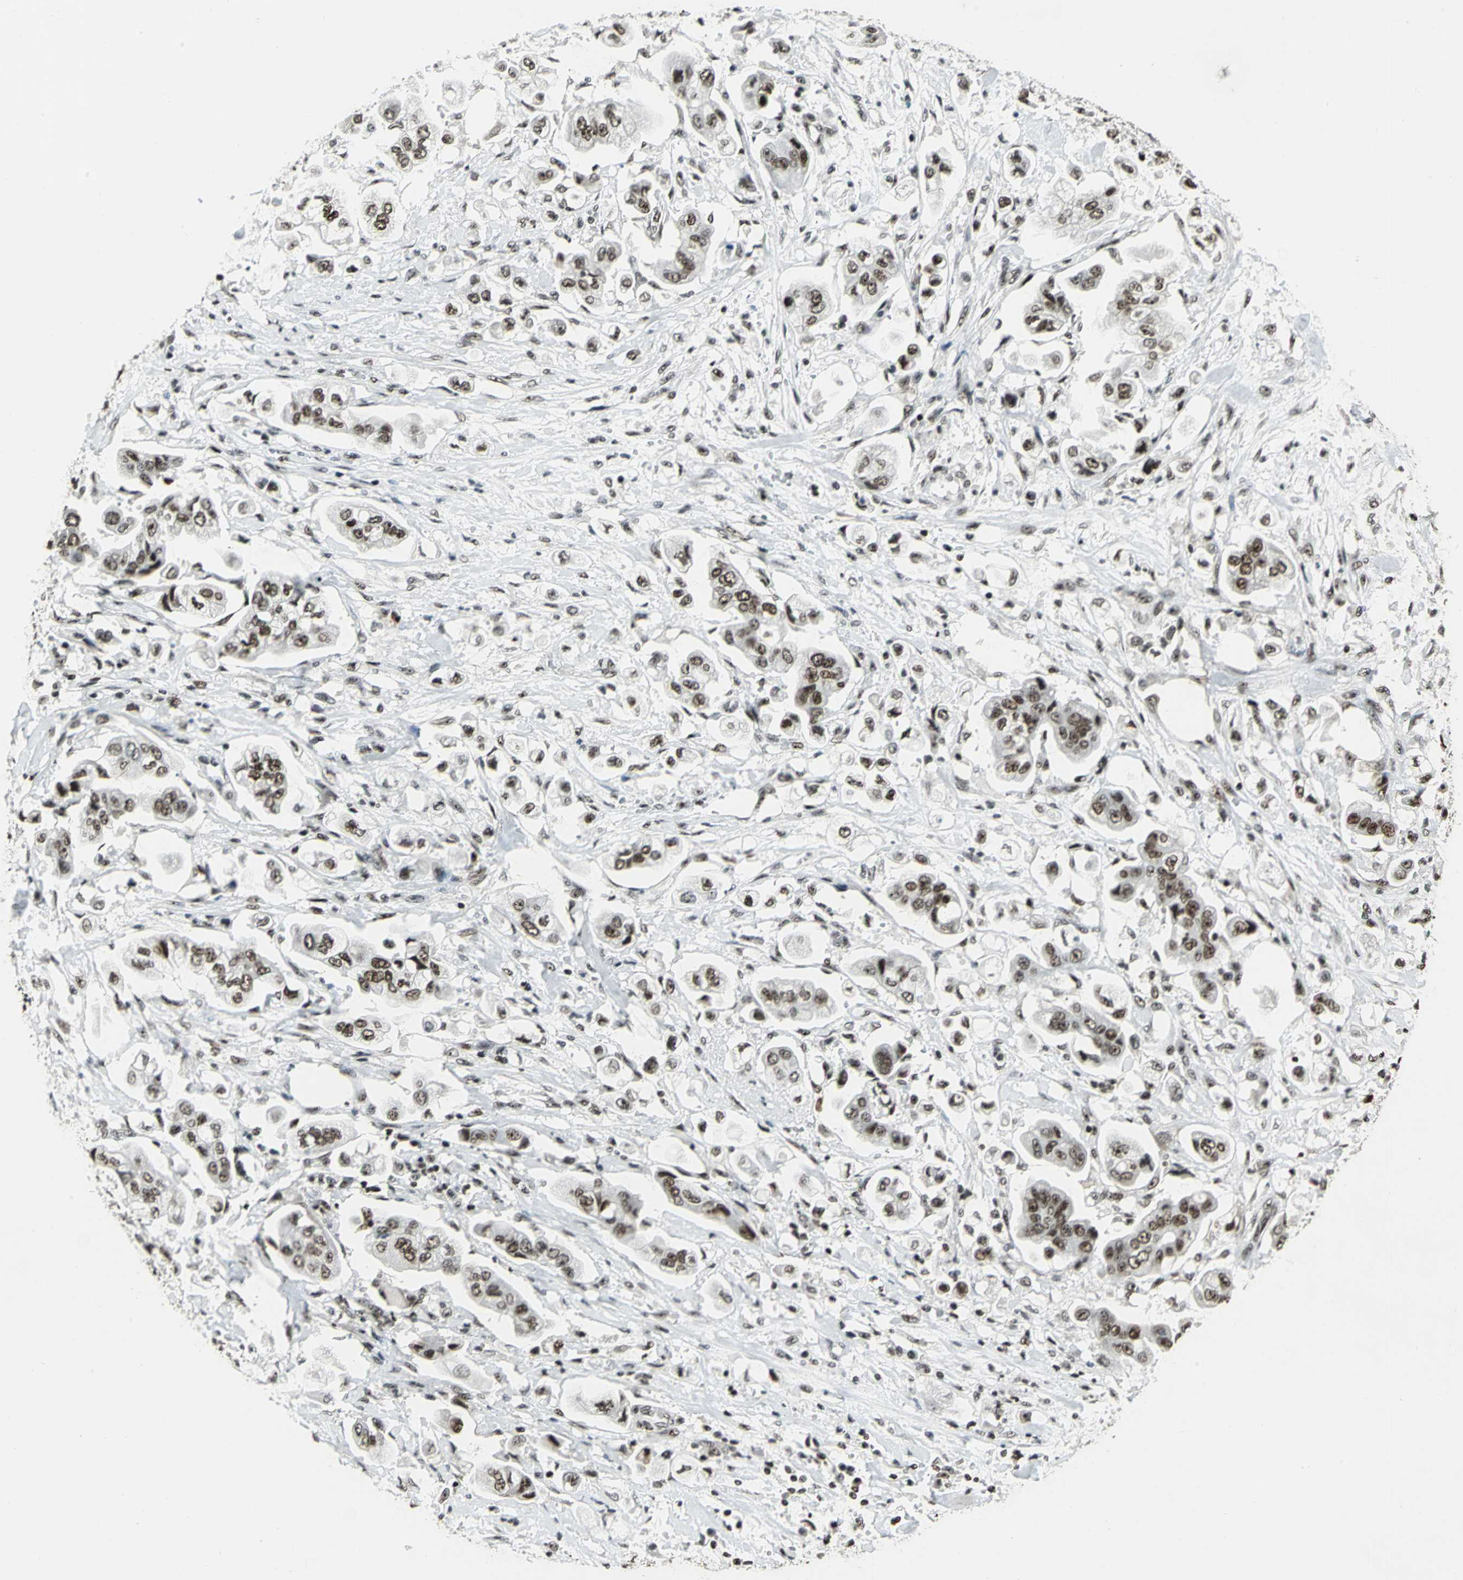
{"staining": {"intensity": "moderate", "quantity": "25%-75%", "location": "nuclear"}, "tissue": "stomach cancer", "cell_type": "Tumor cells", "image_type": "cancer", "snomed": [{"axis": "morphology", "description": "Adenocarcinoma, NOS"}, {"axis": "topography", "description": "Stomach"}], "caption": "Protein expression analysis of adenocarcinoma (stomach) reveals moderate nuclear positivity in approximately 25%-75% of tumor cells.", "gene": "UBTF", "patient": {"sex": "male", "age": 62}}